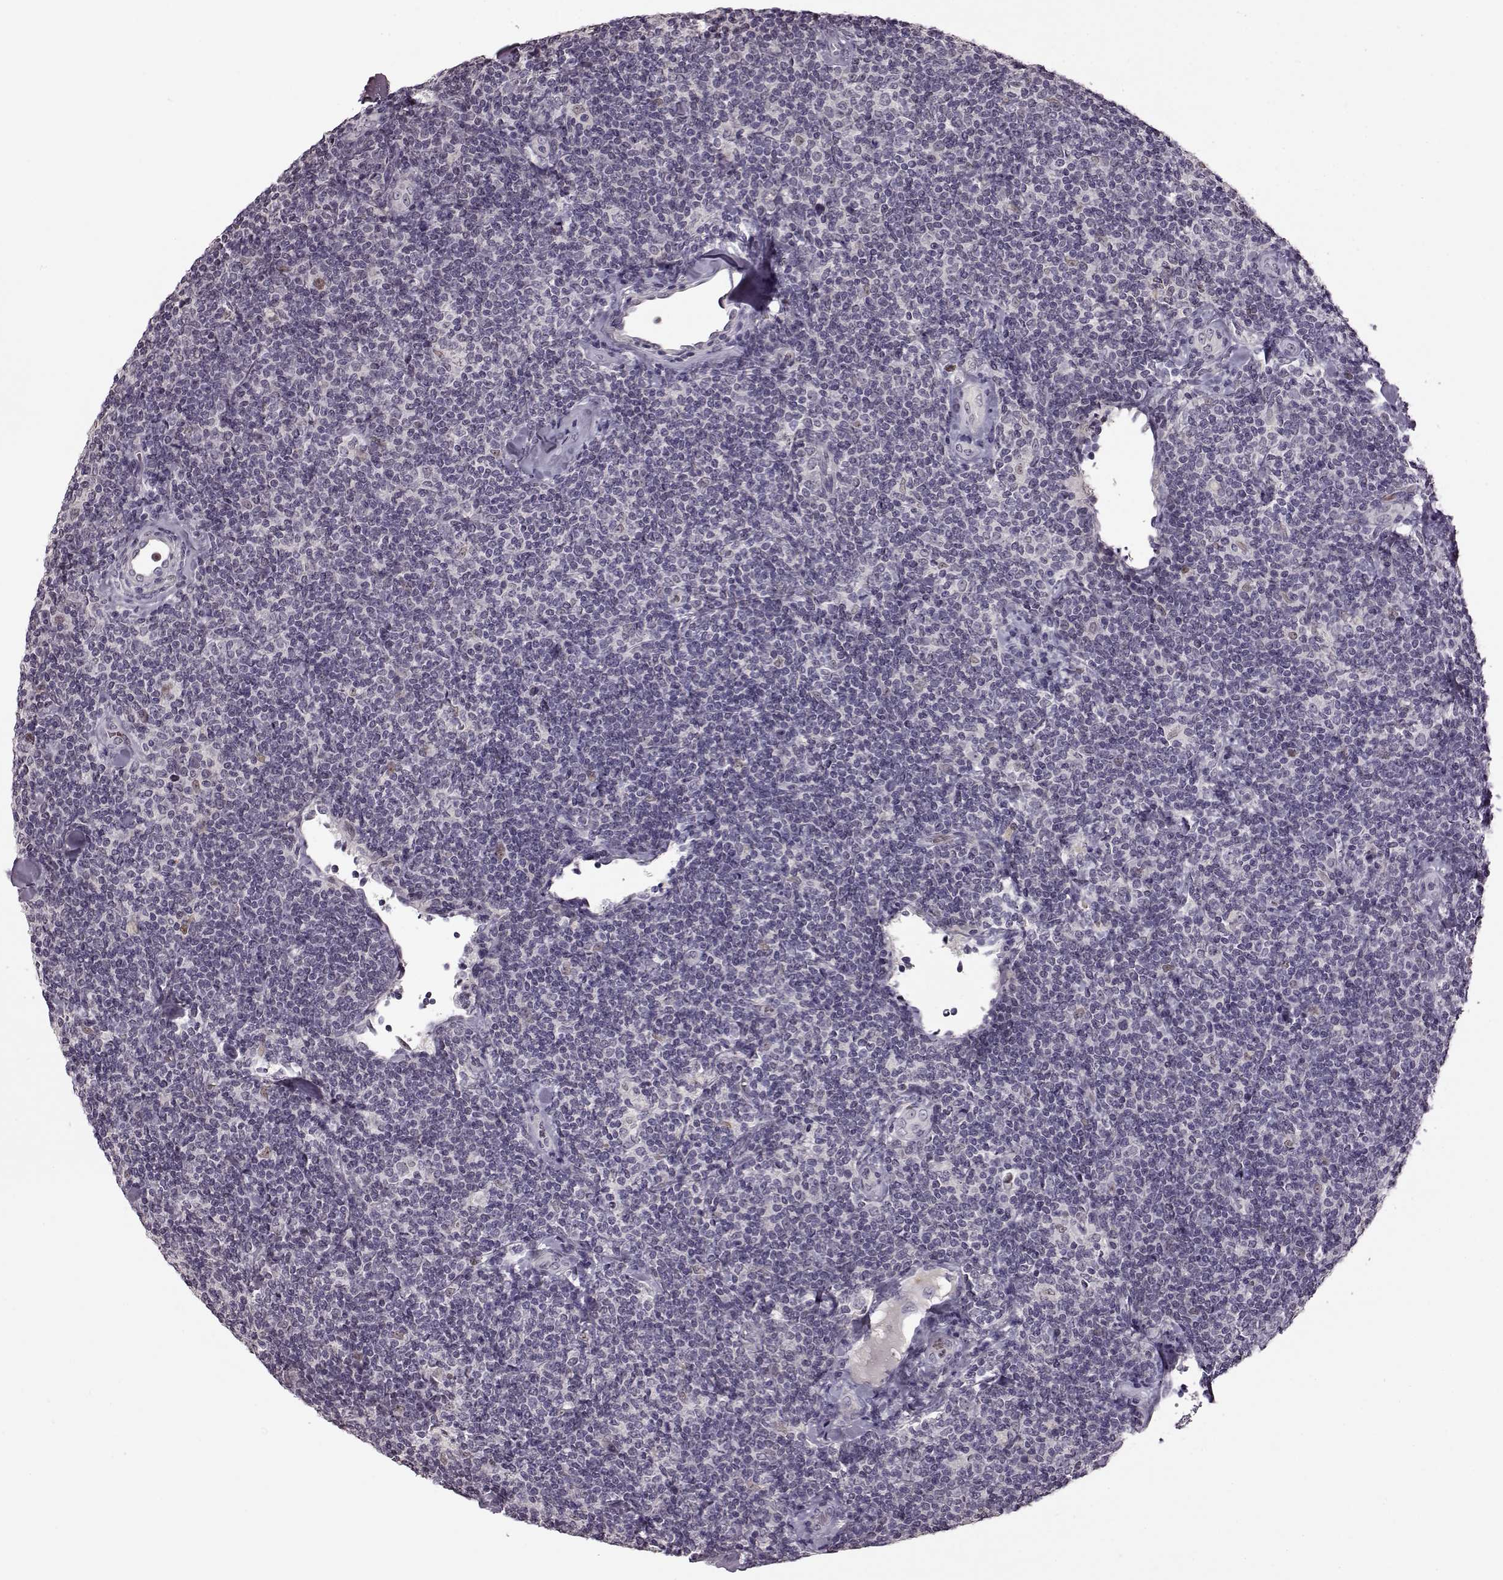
{"staining": {"intensity": "negative", "quantity": "none", "location": "none"}, "tissue": "lymphoma", "cell_type": "Tumor cells", "image_type": "cancer", "snomed": [{"axis": "morphology", "description": "Malignant lymphoma, non-Hodgkin's type, Low grade"}, {"axis": "topography", "description": "Lymph node"}], "caption": "Protein analysis of lymphoma shows no significant staining in tumor cells. Brightfield microscopy of immunohistochemistry (IHC) stained with DAB (brown) and hematoxylin (blue), captured at high magnification.", "gene": "CNGA3", "patient": {"sex": "female", "age": 56}}